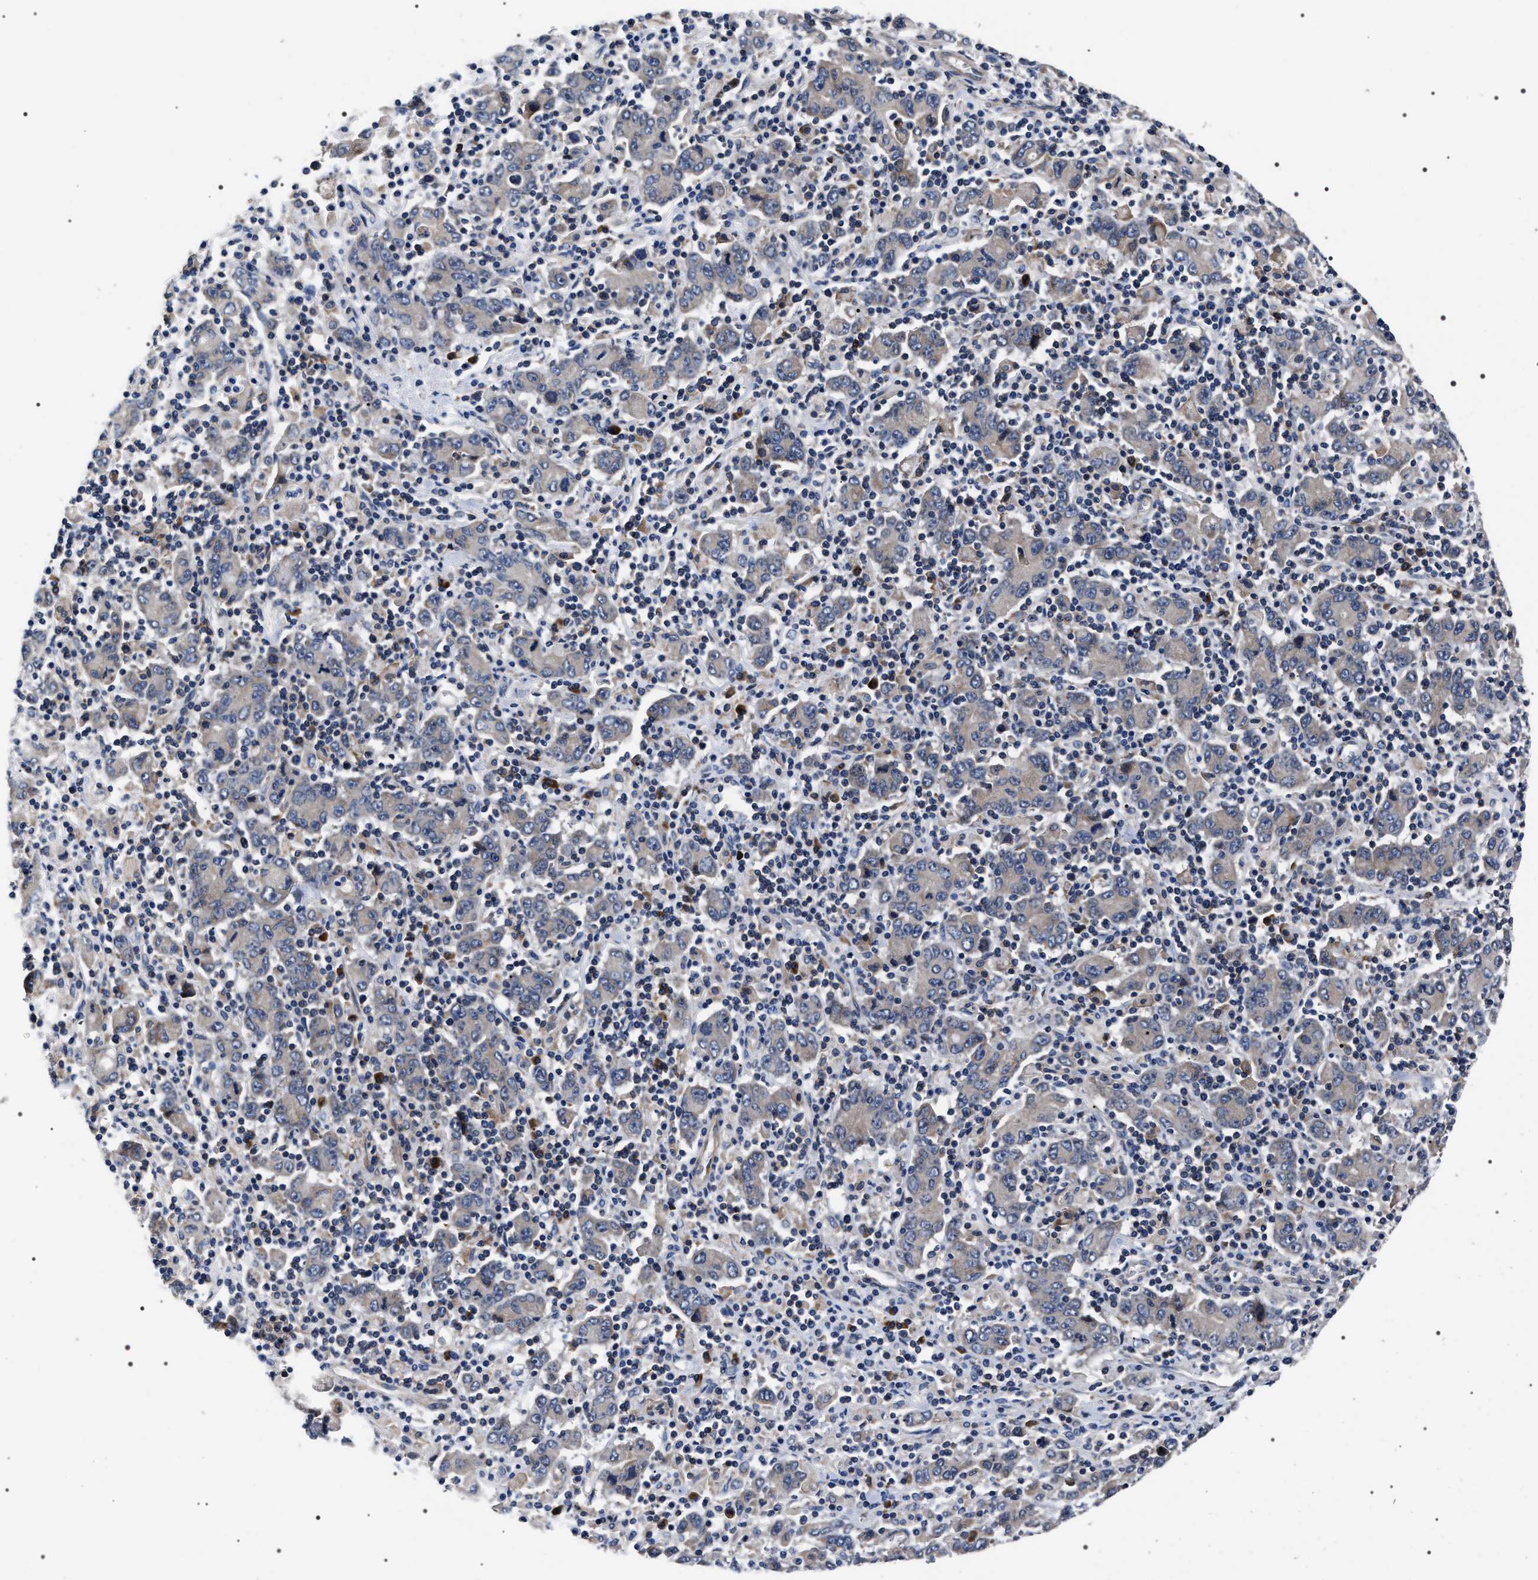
{"staining": {"intensity": "weak", "quantity": "25%-75%", "location": "cytoplasmic/membranous"}, "tissue": "stomach cancer", "cell_type": "Tumor cells", "image_type": "cancer", "snomed": [{"axis": "morphology", "description": "Adenocarcinoma, NOS"}, {"axis": "topography", "description": "Stomach, upper"}], "caption": "Immunohistochemistry (IHC) micrograph of stomach cancer stained for a protein (brown), which reveals low levels of weak cytoplasmic/membranous staining in about 25%-75% of tumor cells.", "gene": "MIS18A", "patient": {"sex": "male", "age": 69}}